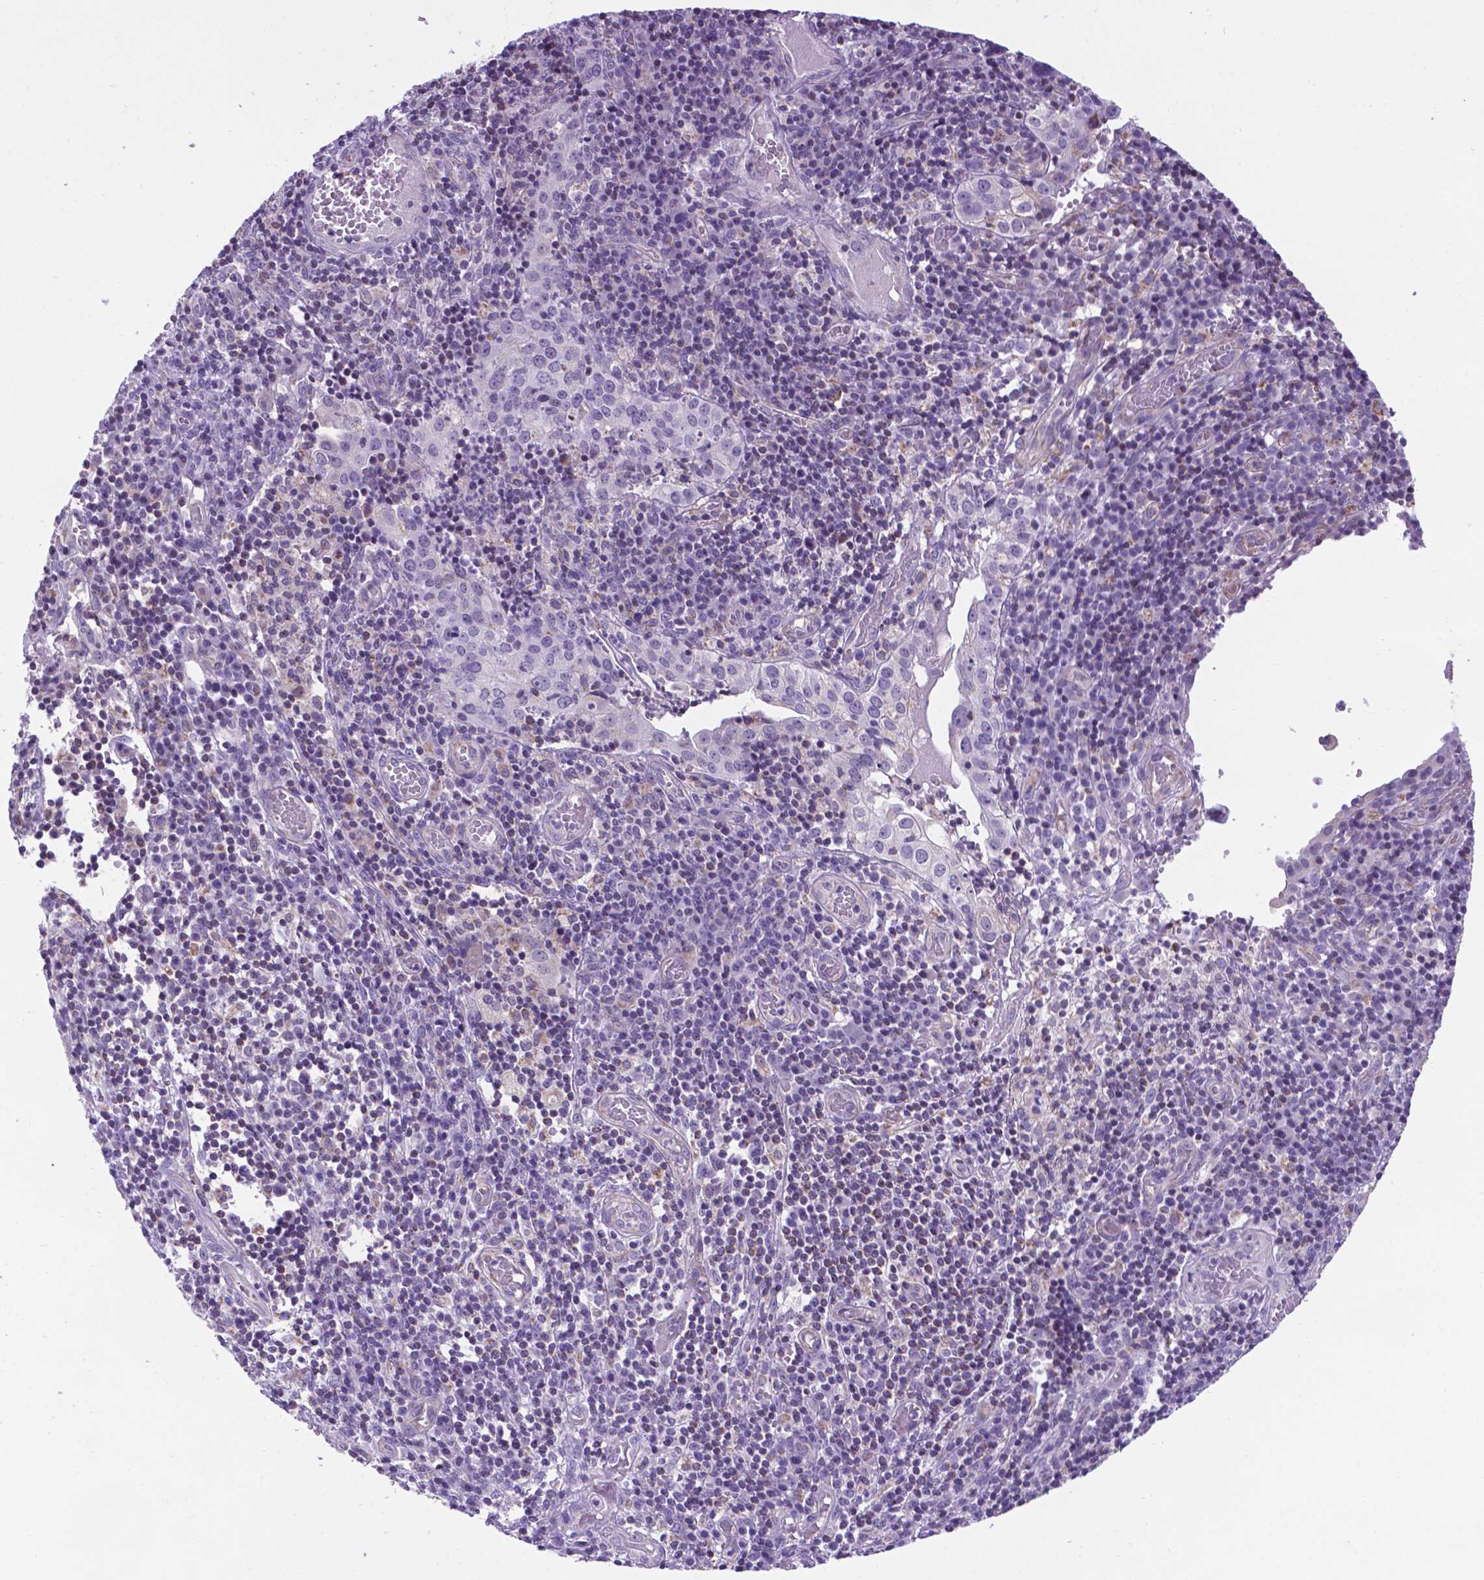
{"staining": {"intensity": "negative", "quantity": "none", "location": "none"}, "tissue": "cervical cancer", "cell_type": "Tumor cells", "image_type": "cancer", "snomed": [{"axis": "morphology", "description": "Squamous cell carcinoma, NOS"}, {"axis": "topography", "description": "Cervix"}], "caption": "A micrograph of human squamous cell carcinoma (cervical) is negative for staining in tumor cells.", "gene": "POU3F3", "patient": {"sex": "female", "age": 39}}